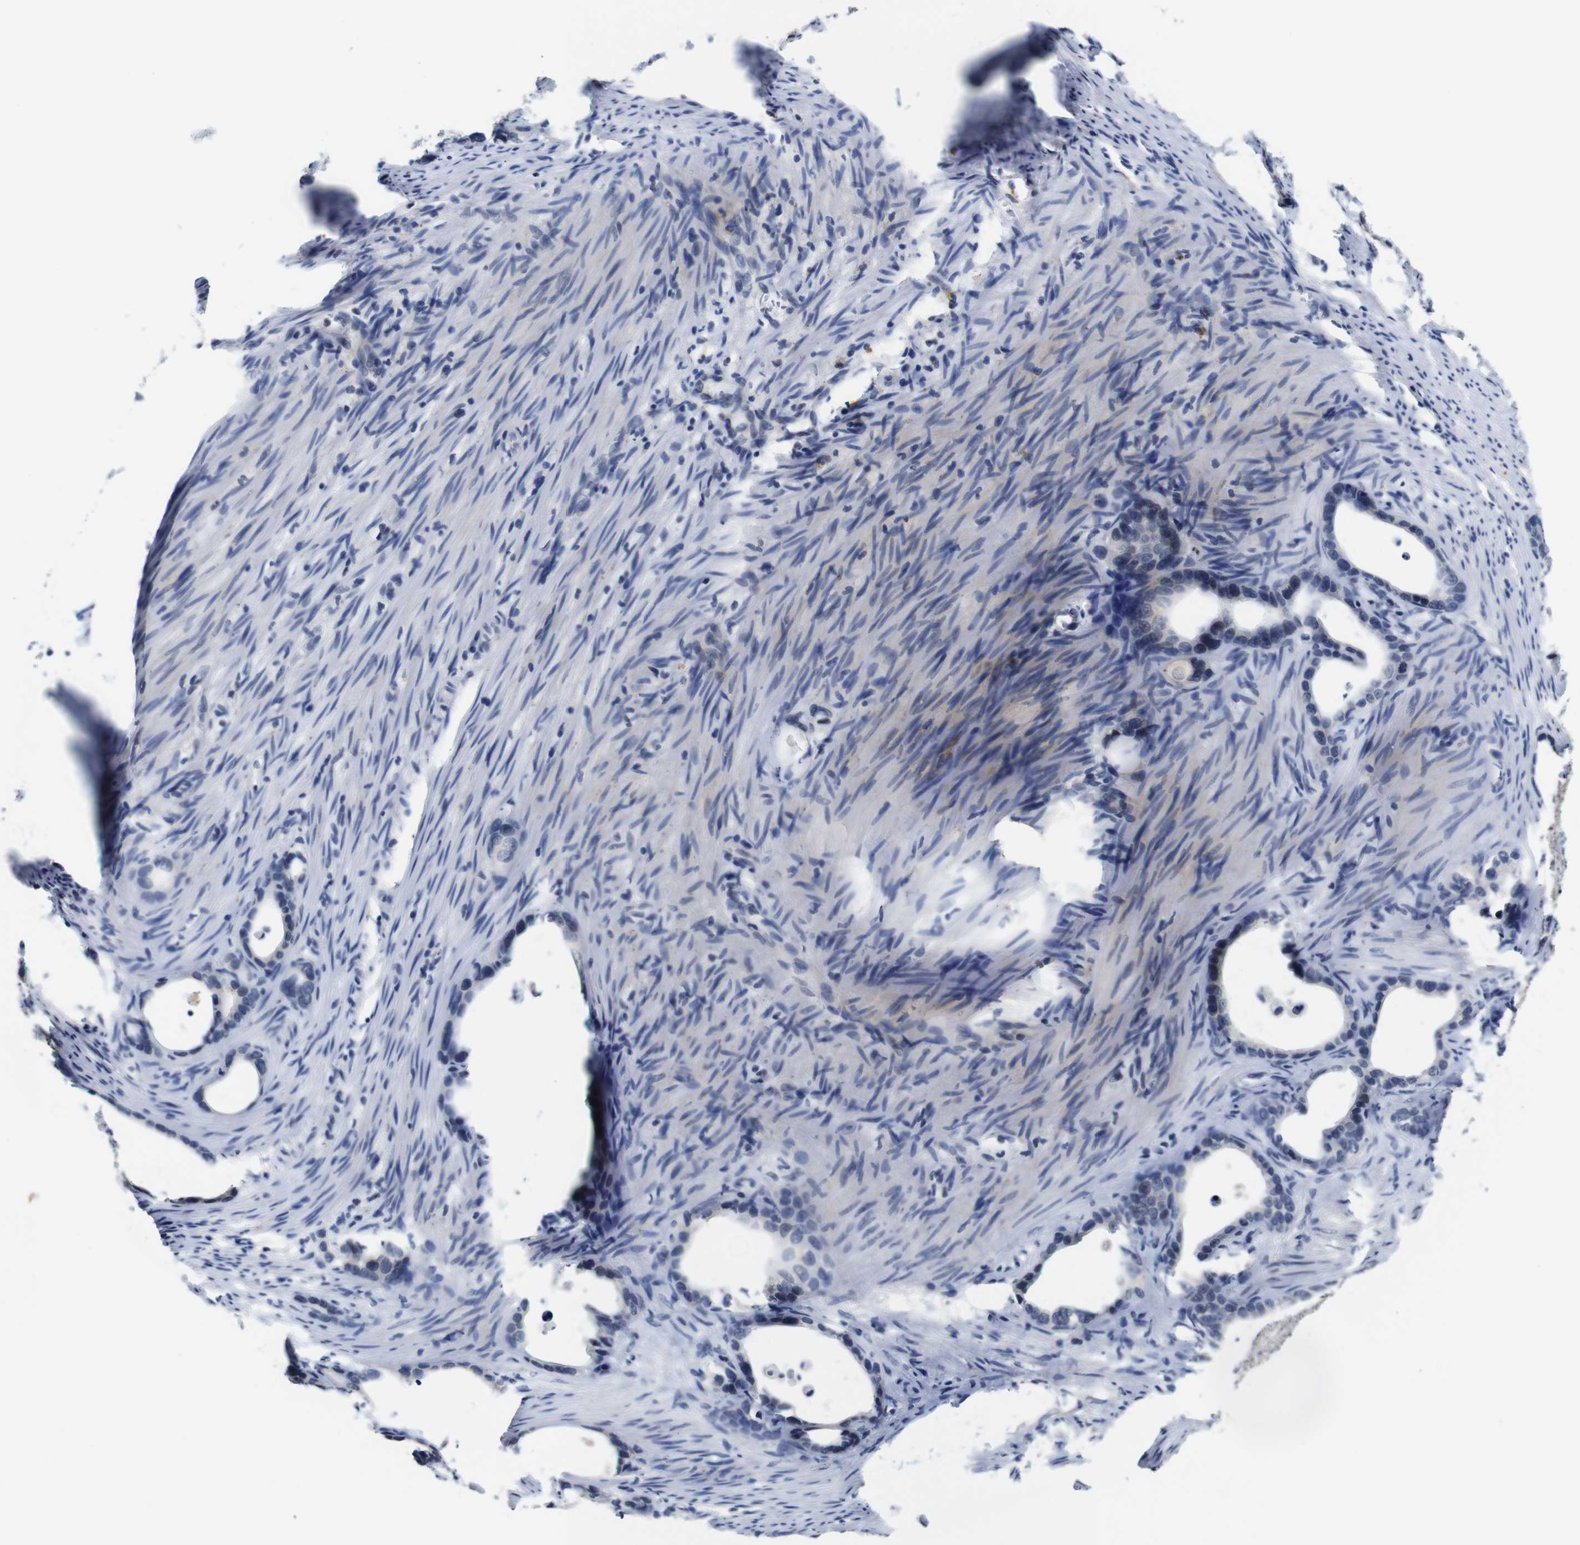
{"staining": {"intensity": "negative", "quantity": "none", "location": "none"}, "tissue": "stomach cancer", "cell_type": "Tumor cells", "image_type": "cancer", "snomed": [{"axis": "morphology", "description": "Adenocarcinoma, NOS"}, {"axis": "topography", "description": "Stomach"}], "caption": "IHC image of human stomach adenocarcinoma stained for a protein (brown), which reveals no expression in tumor cells.", "gene": "NTRK3", "patient": {"sex": "female", "age": 75}}